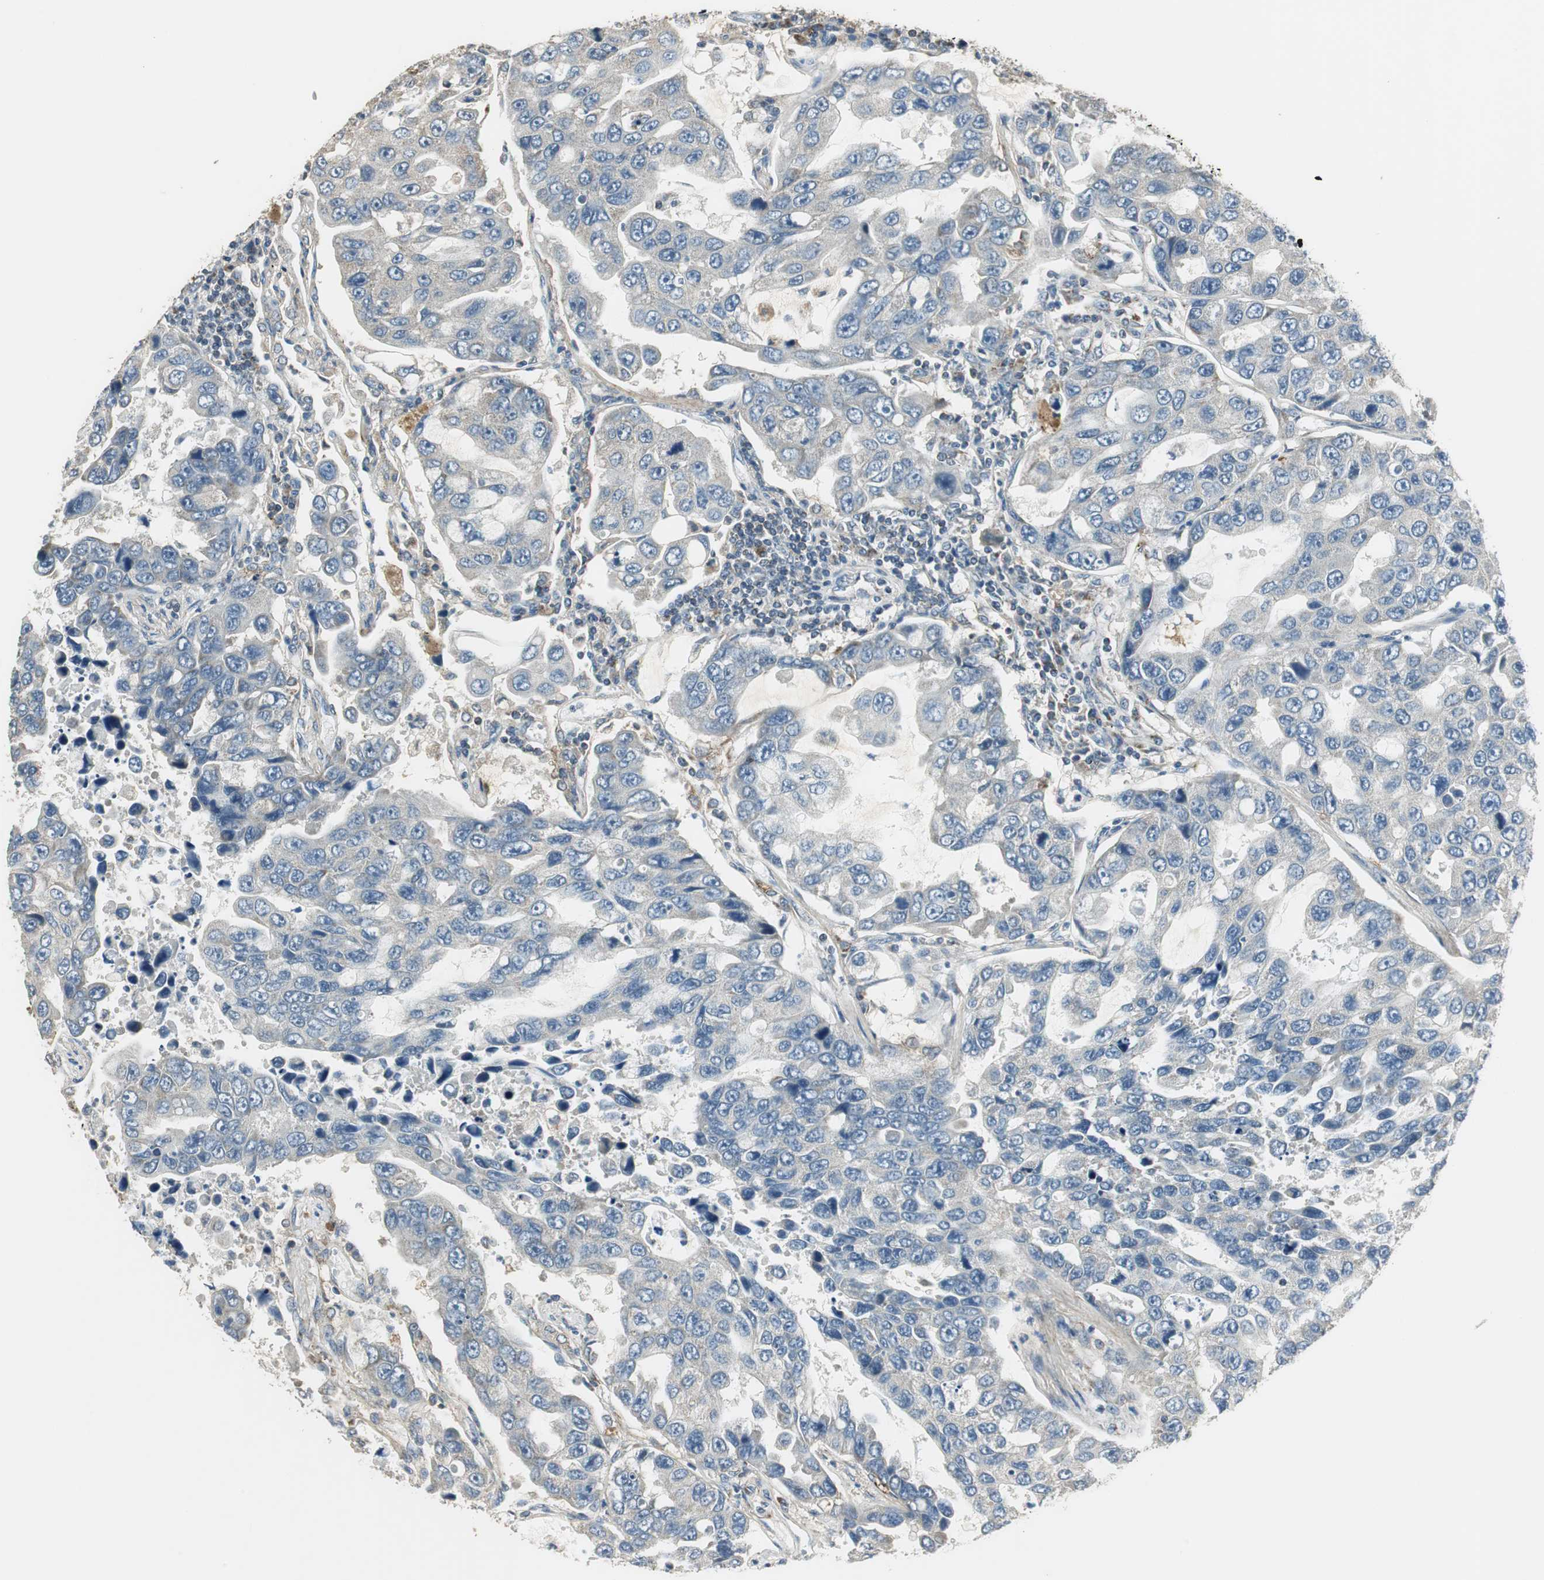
{"staining": {"intensity": "negative", "quantity": "none", "location": "none"}, "tissue": "lung cancer", "cell_type": "Tumor cells", "image_type": "cancer", "snomed": [{"axis": "morphology", "description": "Adenocarcinoma, NOS"}, {"axis": "topography", "description": "Lung"}], "caption": "IHC micrograph of neoplastic tissue: human adenocarcinoma (lung) stained with DAB exhibits no significant protein expression in tumor cells. Nuclei are stained in blue.", "gene": "MSTO1", "patient": {"sex": "male", "age": 64}}